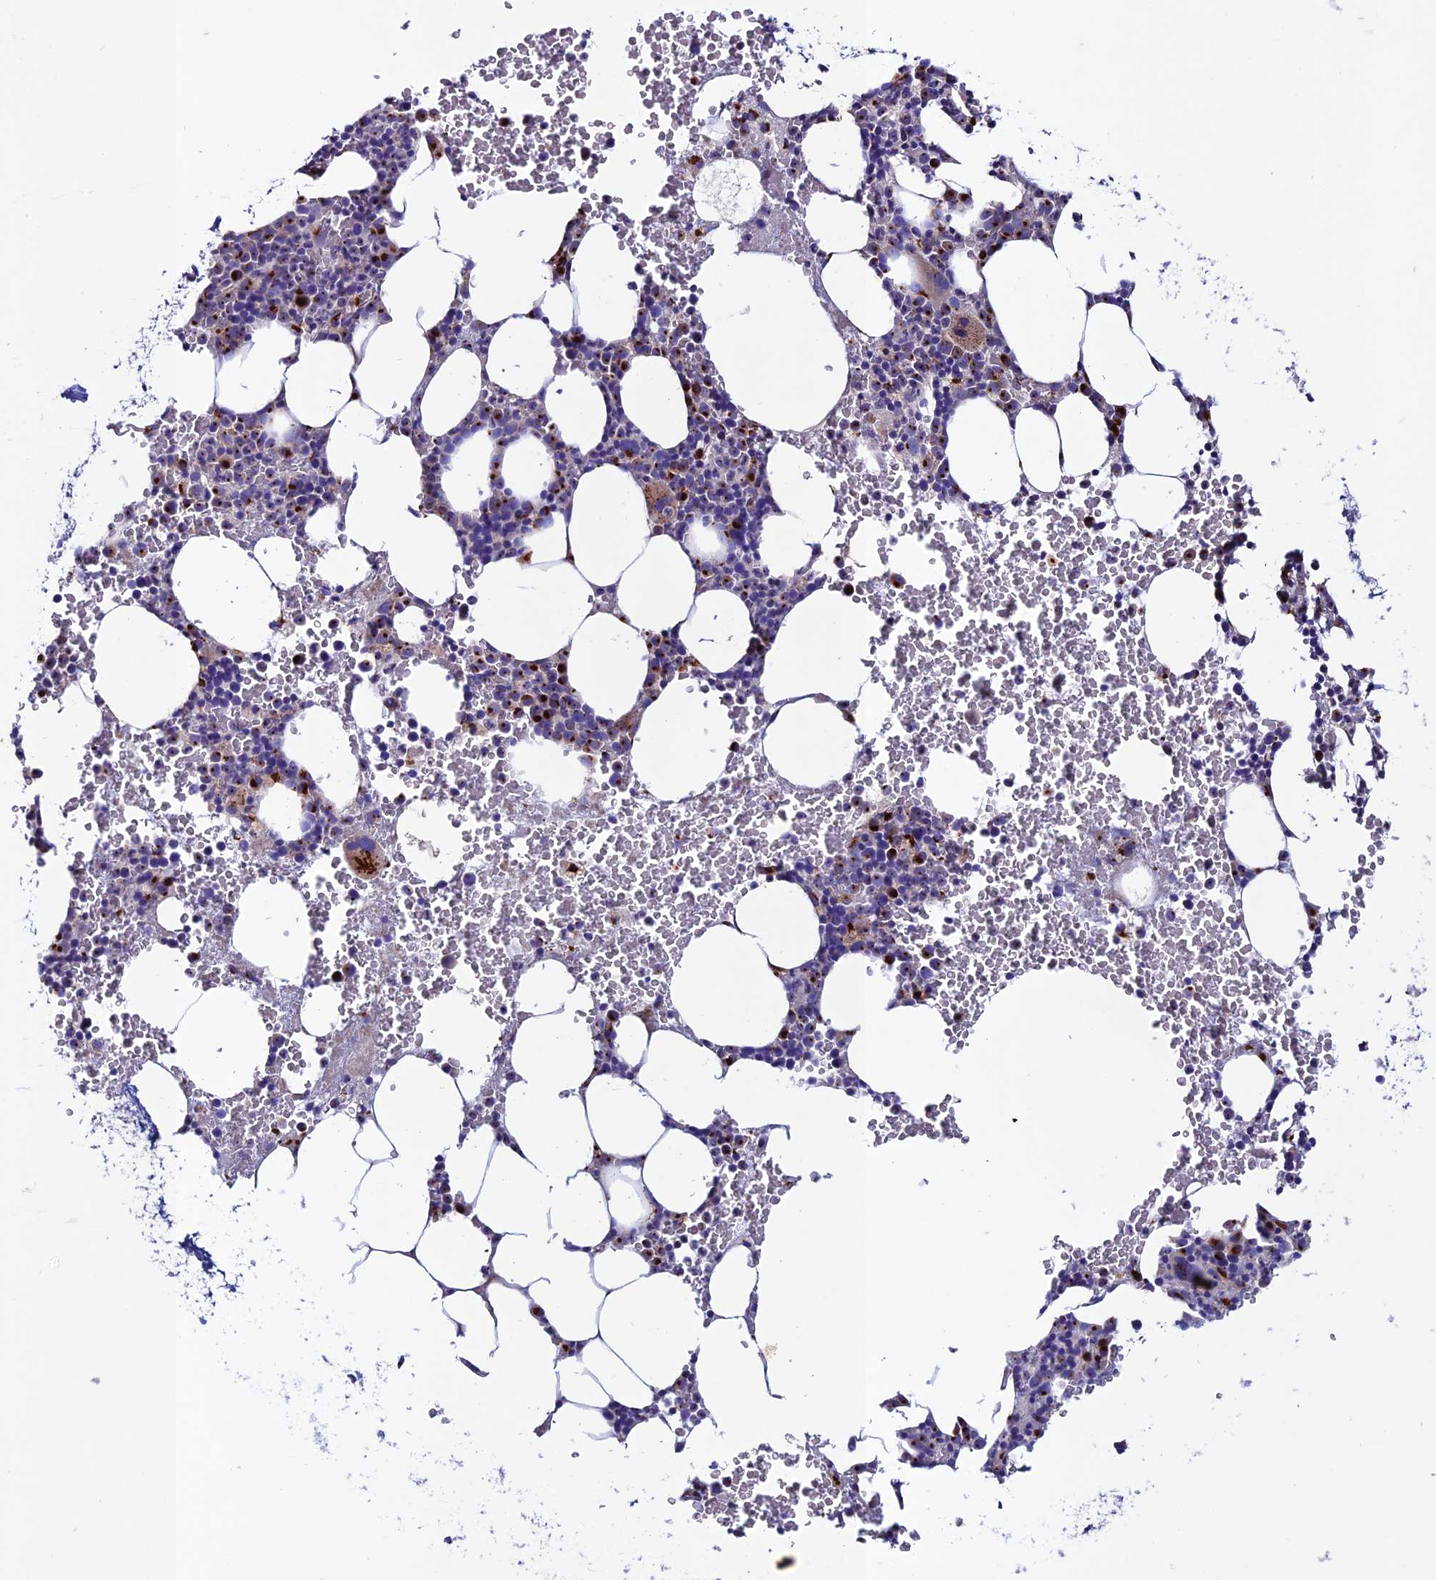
{"staining": {"intensity": "strong", "quantity": "<25%", "location": "cytoplasmic/membranous"}, "tissue": "bone marrow", "cell_type": "Hematopoietic cells", "image_type": "normal", "snomed": [{"axis": "morphology", "description": "Normal tissue, NOS"}, {"axis": "morphology", "description": "Inflammation, NOS"}, {"axis": "topography", "description": "Bone marrow"}], "caption": "Human bone marrow stained for a protein (brown) exhibits strong cytoplasmic/membranous positive expression in about <25% of hematopoietic cells.", "gene": "OR51Q1", "patient": {"sex": "female", "age": 78}}